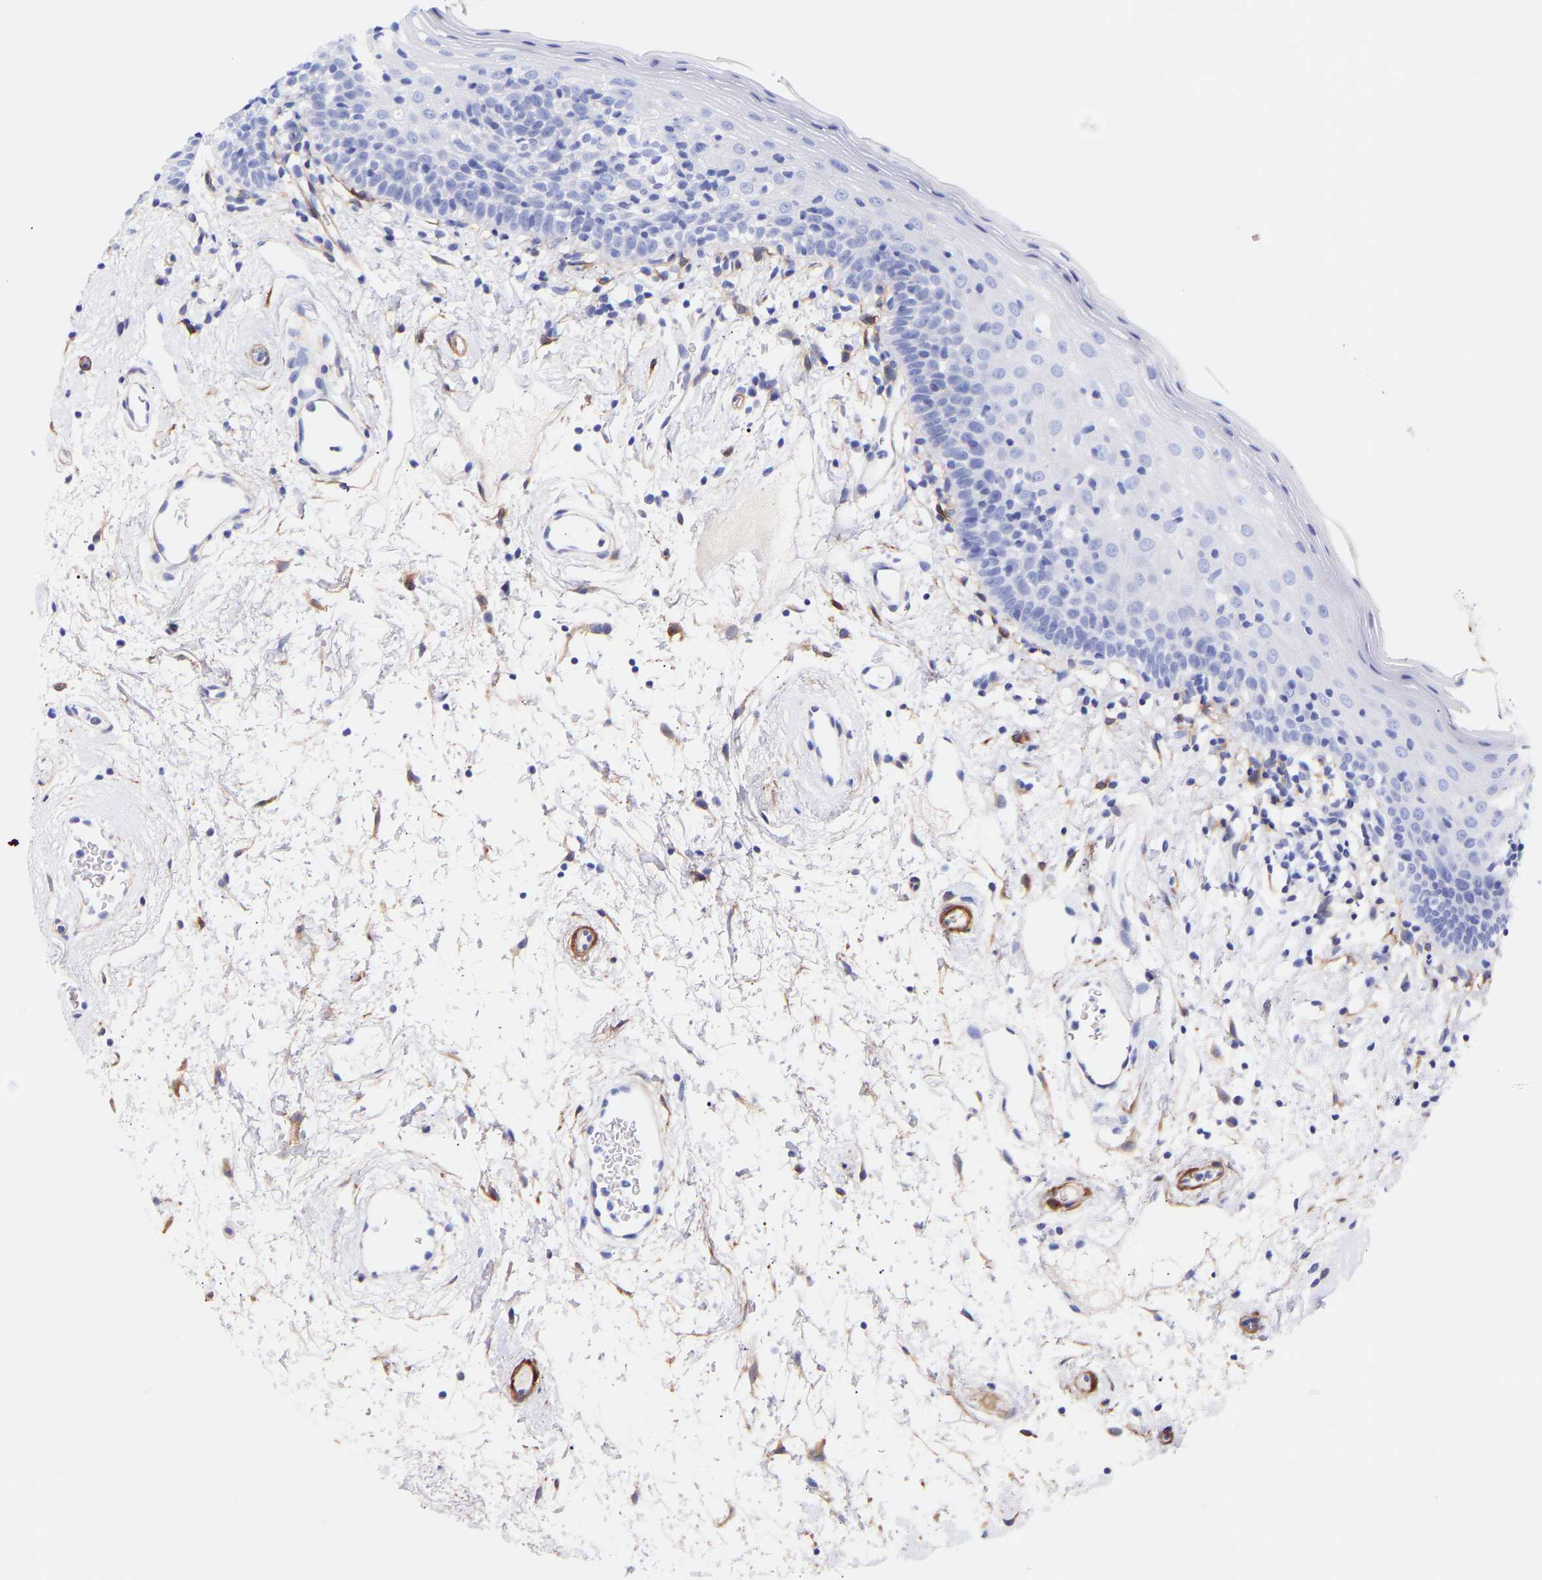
{"staining": {"intensity": "negative", "quantity": "none", "location": "none"}, "tissue": "oral mucosa", "cell_type": "Squamous epithelial cells", "image_type": "normal", "snomed": [{"axis": "morphology", "description": "Normal tissue, NOS"}, {"axis": "topography", "description": "Oral tissue"}], "caption": "The histopathology image exhibits no staining of squamous epithelial cells in normal oral mucosa.", "gene": "AMPH", "patient": {"sex": "male", "age": 66}}